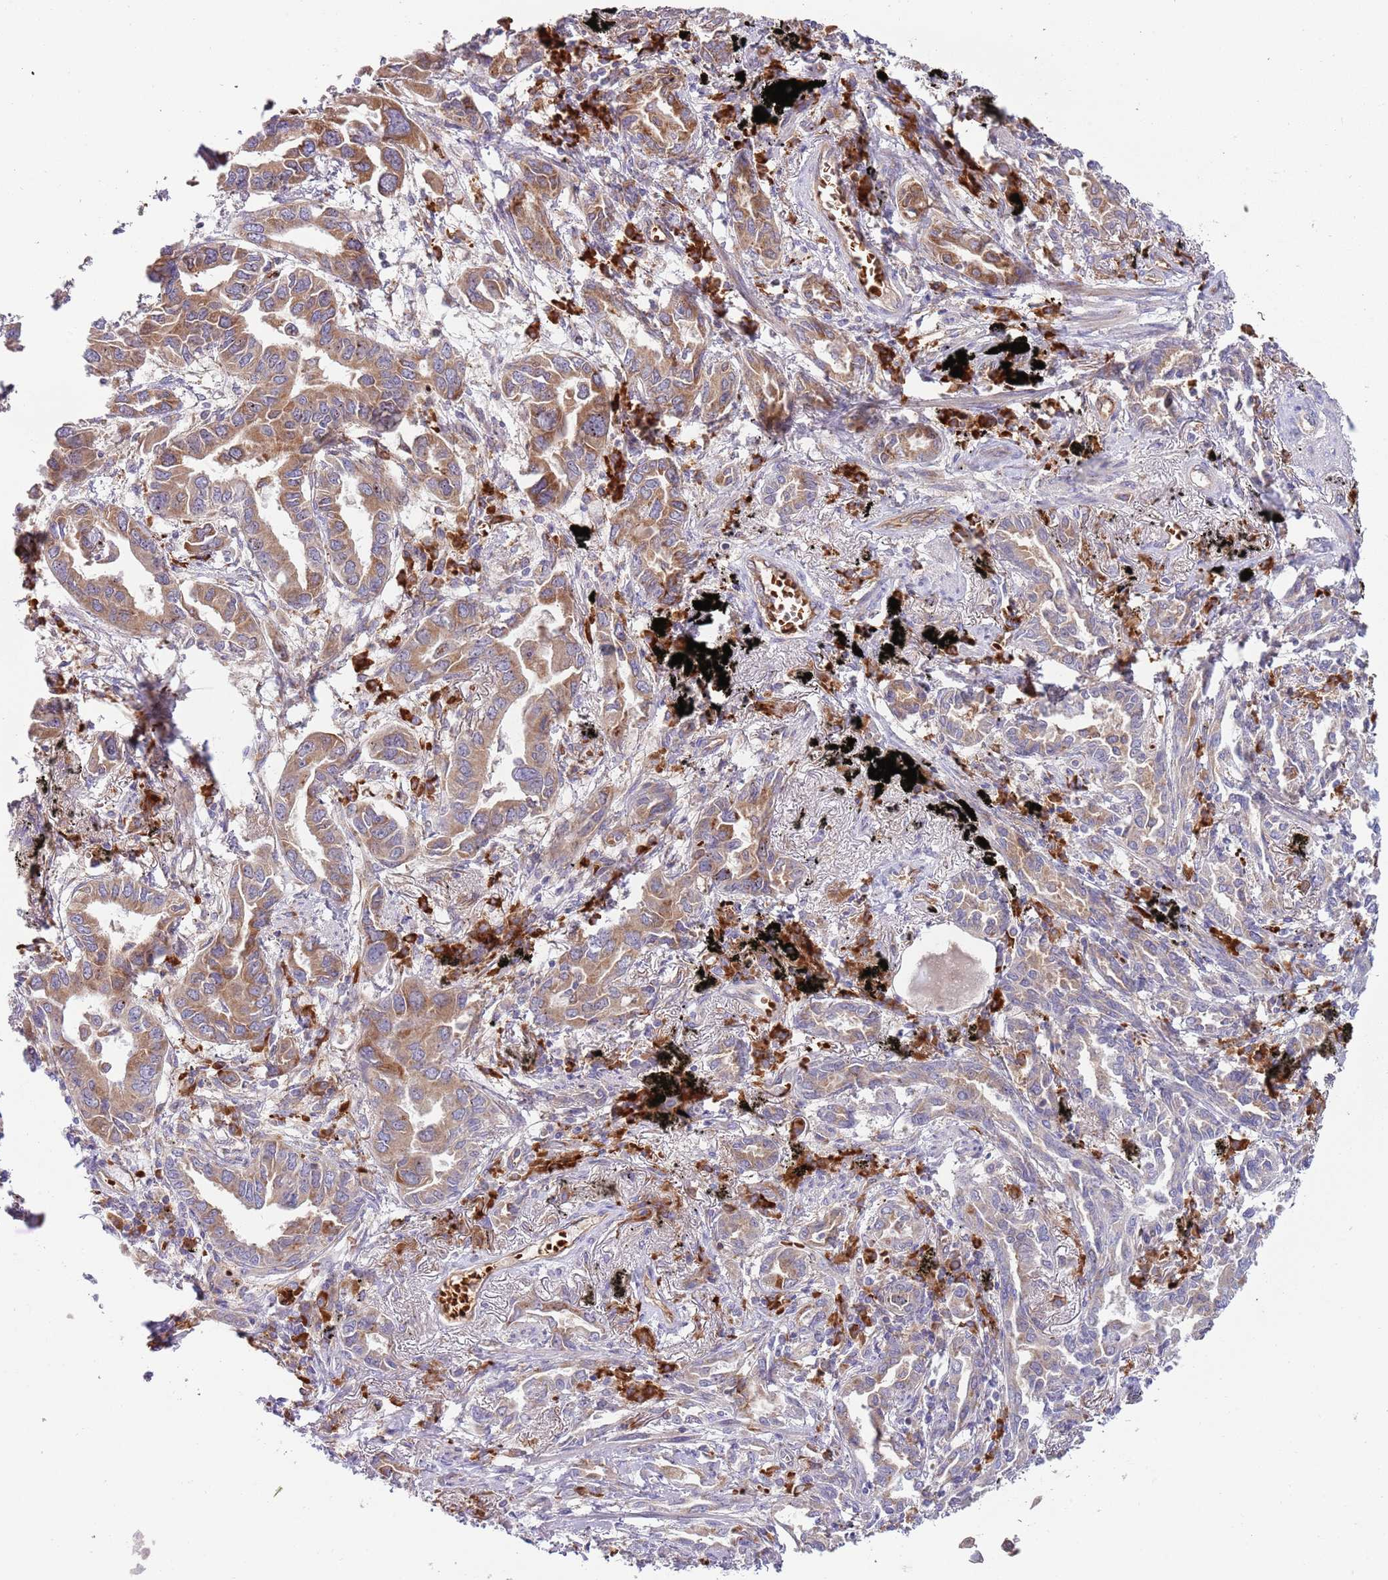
{"staining": {"intensity": "moderate", "quantity": ">75%", "location": "cytoplasmic/membranous"}, "tissue": "lung cancer", "cell_type": "Tumor cells", "image_type": "cancer", "snomed": [{"axis": "morphology", "description": "Adenocarcinoma, NOS"}, {"axis": "topography", "description": "Lung"}], "caption": "IHC photomicrograph of neoplastic tissue: human lung adenocarcinoma stained using immunohistochemistry (IHC) displays medium levels of moderate protein expression localized specifically in the cytoplasmic/membranous of tumor cells, appearing as a cytoplasmic/membranous brown color.", "gene": "VWCE", "patient": {"sex": "male", "age": 67}}